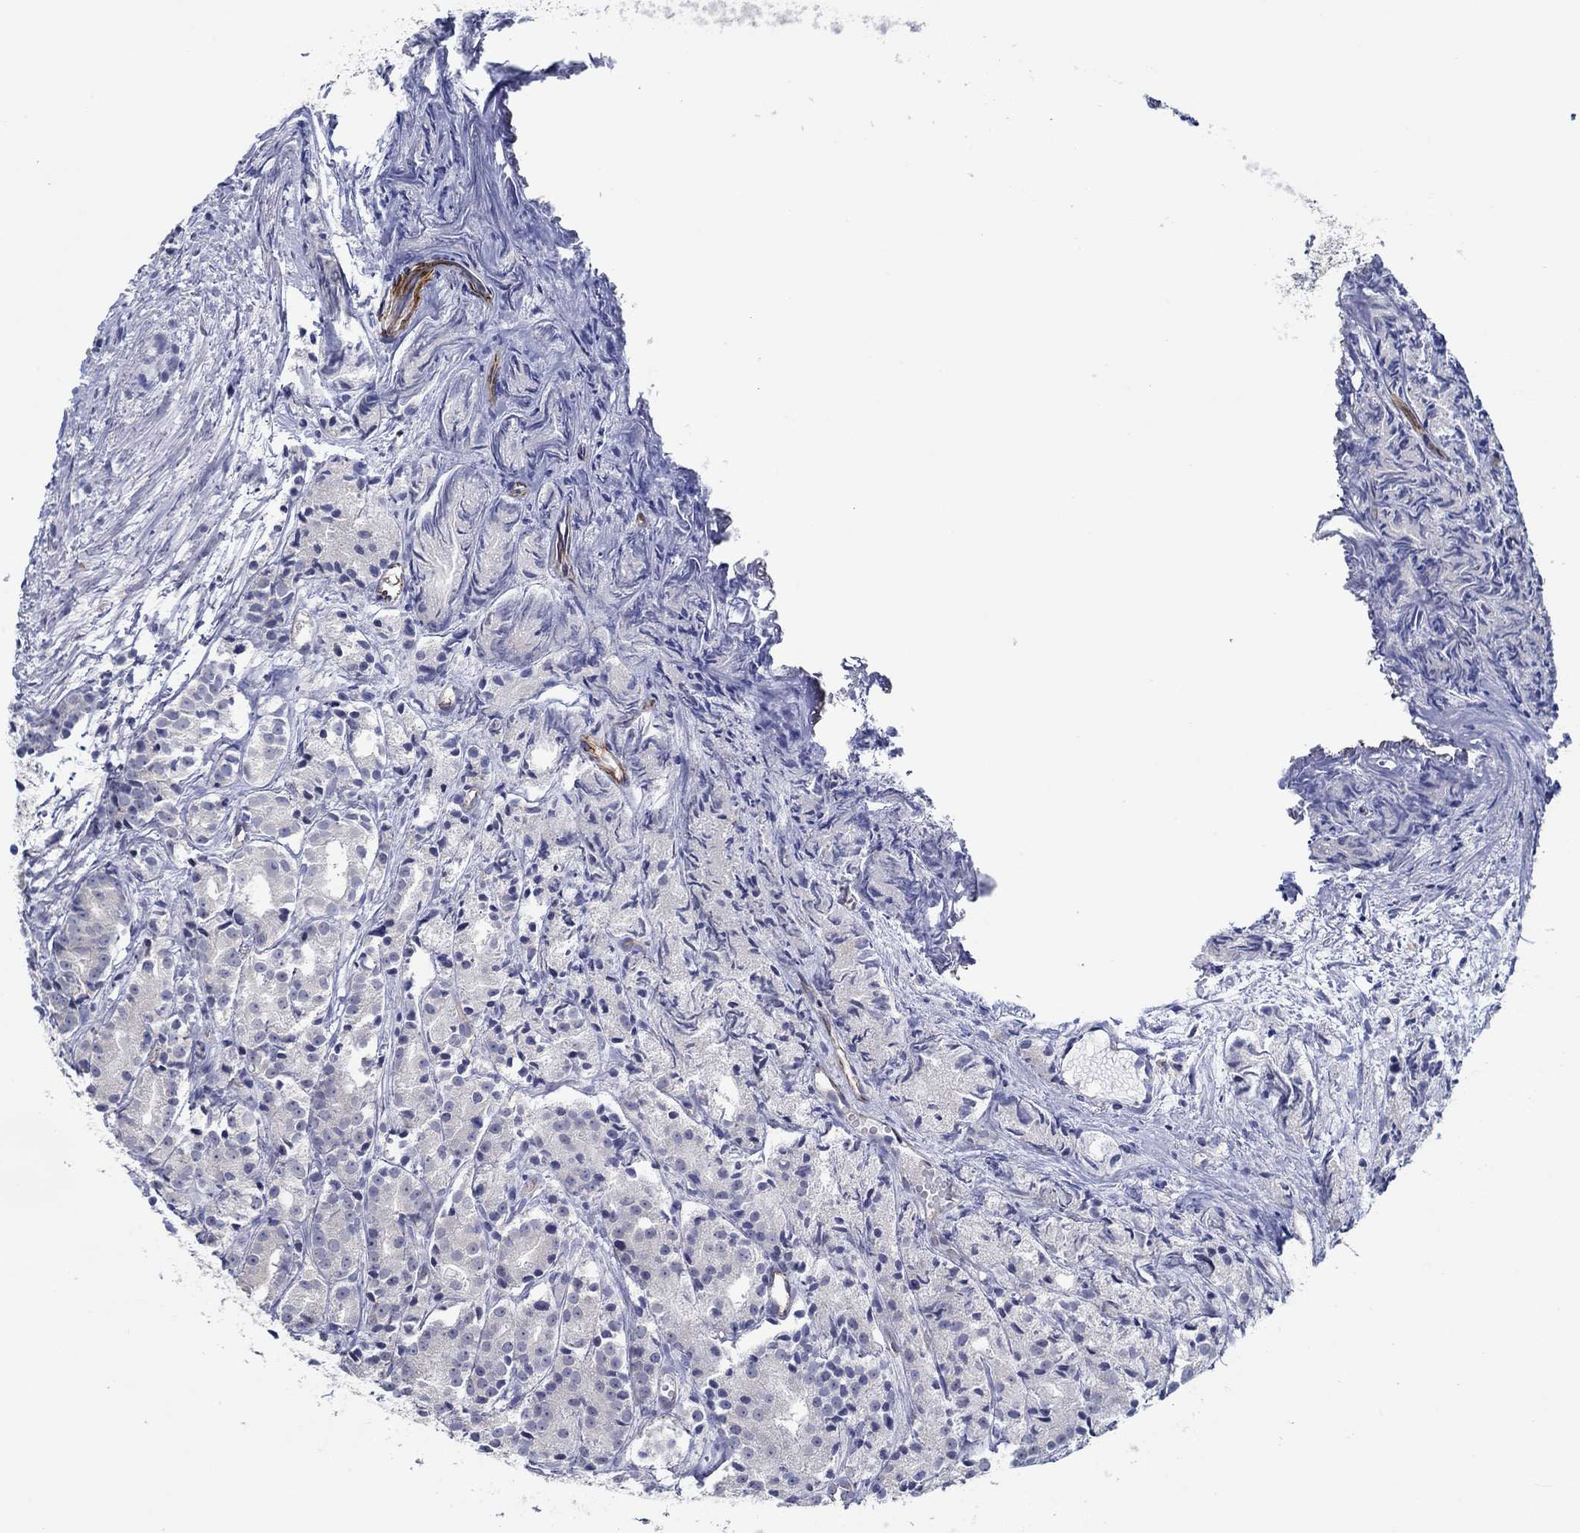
{"staining": {"intensity": "negative", "quantity": "none", "location": "none"}, "tissue": "prostate cancer", "cell_type": "Tumor cells", "image_type": "cancer", "snomed": [{"axis": "morphology", "description": "Adenocarcinoma, Medium grade"}, {"axis": "topography", "description": "Prostate"}], "caption": "Micrograph shows no protein expression in tumor cells of prostate cancer (adenocarcinoma (medium-grade)) tissue. Nuclei are stained in blue.", "gene": "GJA5", "patient": {"sex": "male", "age": 74}}